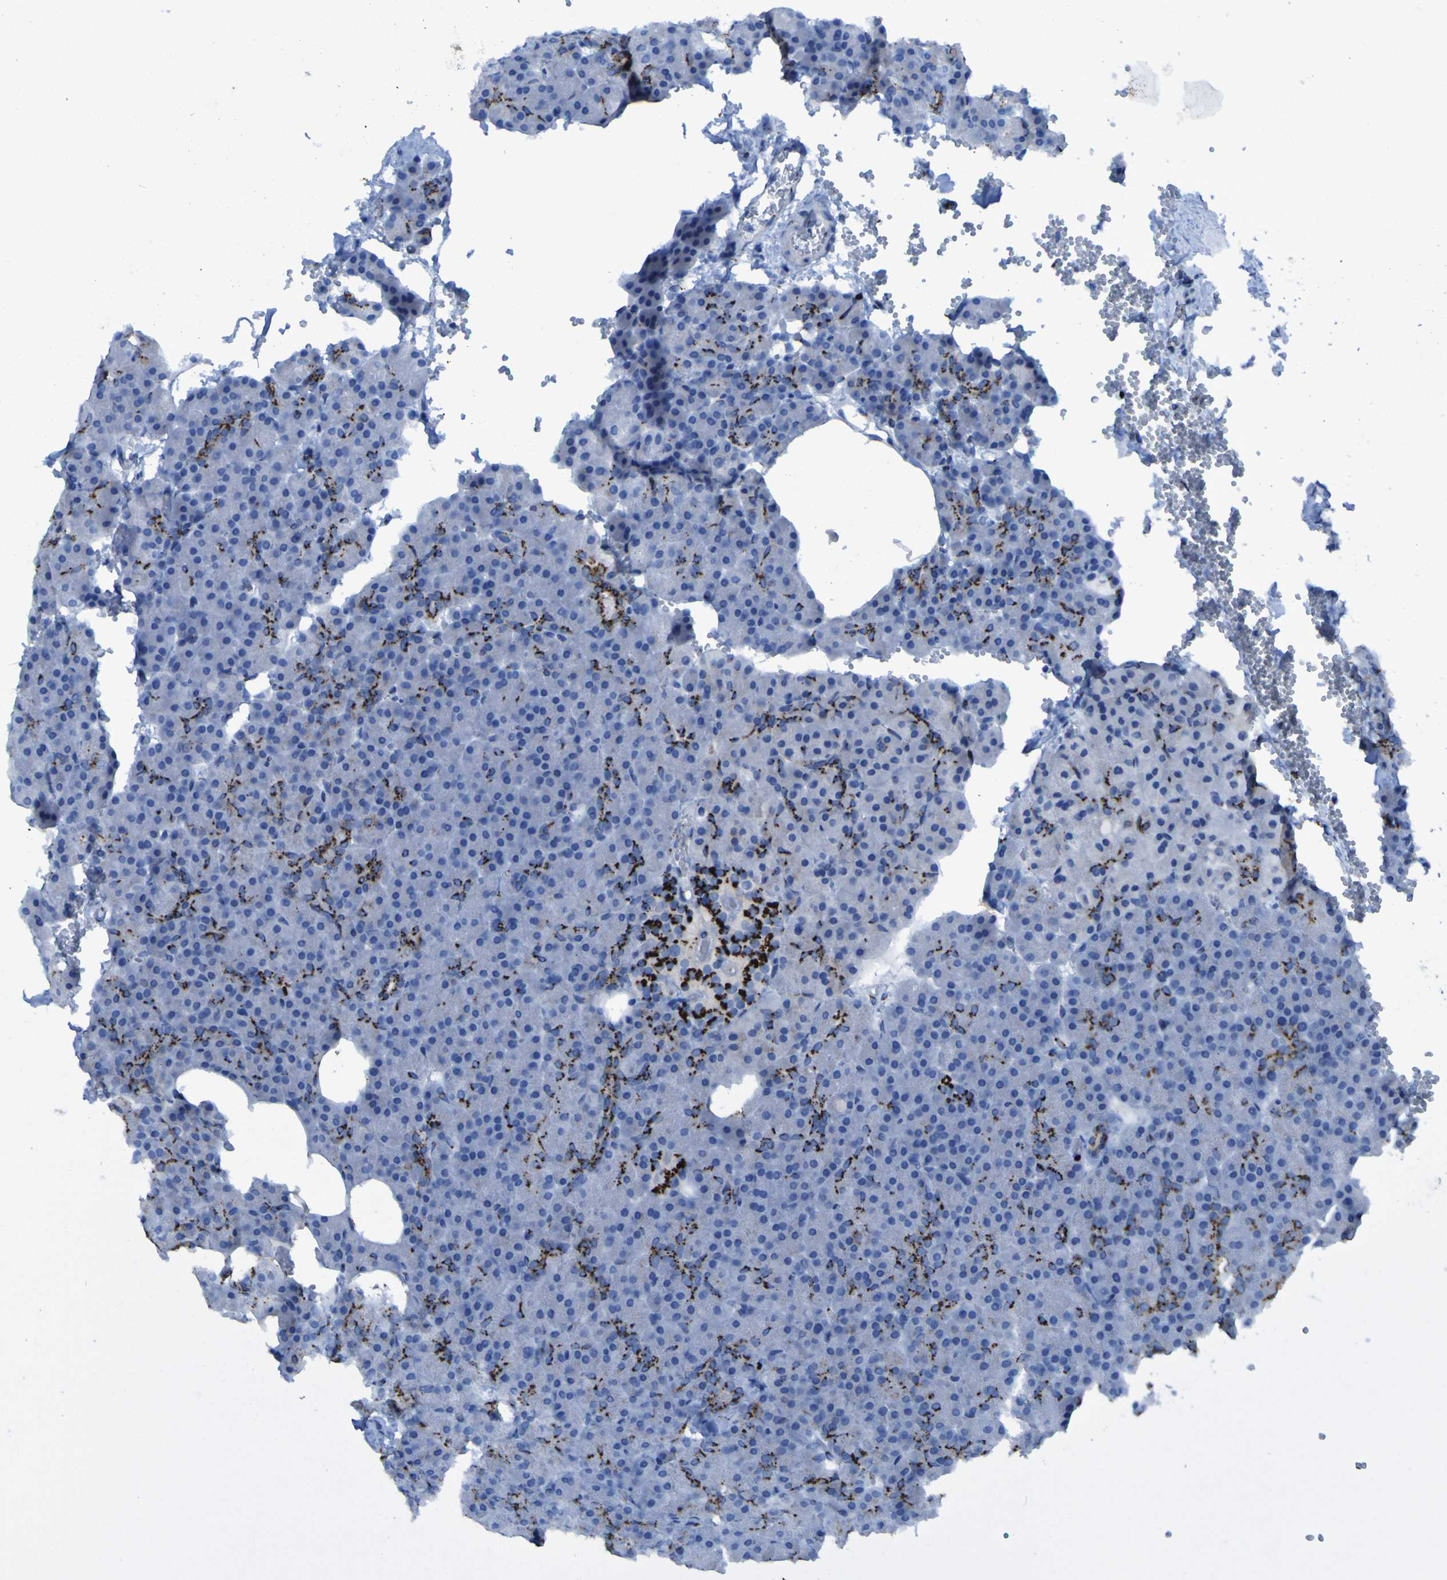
{"staining": {"intensity": "strong", "quantity": "25%-75%", "location": "cytoplasmic/membranous"}, "tissue": "pancreas", "cell_type": "Exocrine glandular cells", "image_type": "normal", "snomed": [{"axis": "morphology", "description": "Normal tissue, NOS"}, {"axis": "topography", "description": "Pancreas"}], "caption": "IHC image of normal pancreas: human pancreas stained using immunohistochemistry (IHC) shows high levels of strong protein expression localized specifically in the cytoplasmic/membranous of exocrine glandular cells, appearing as a cytoplasmic/membranous brown color.", "gene": "GOLM1", "patient": {"sex": "female", "age": 35}}